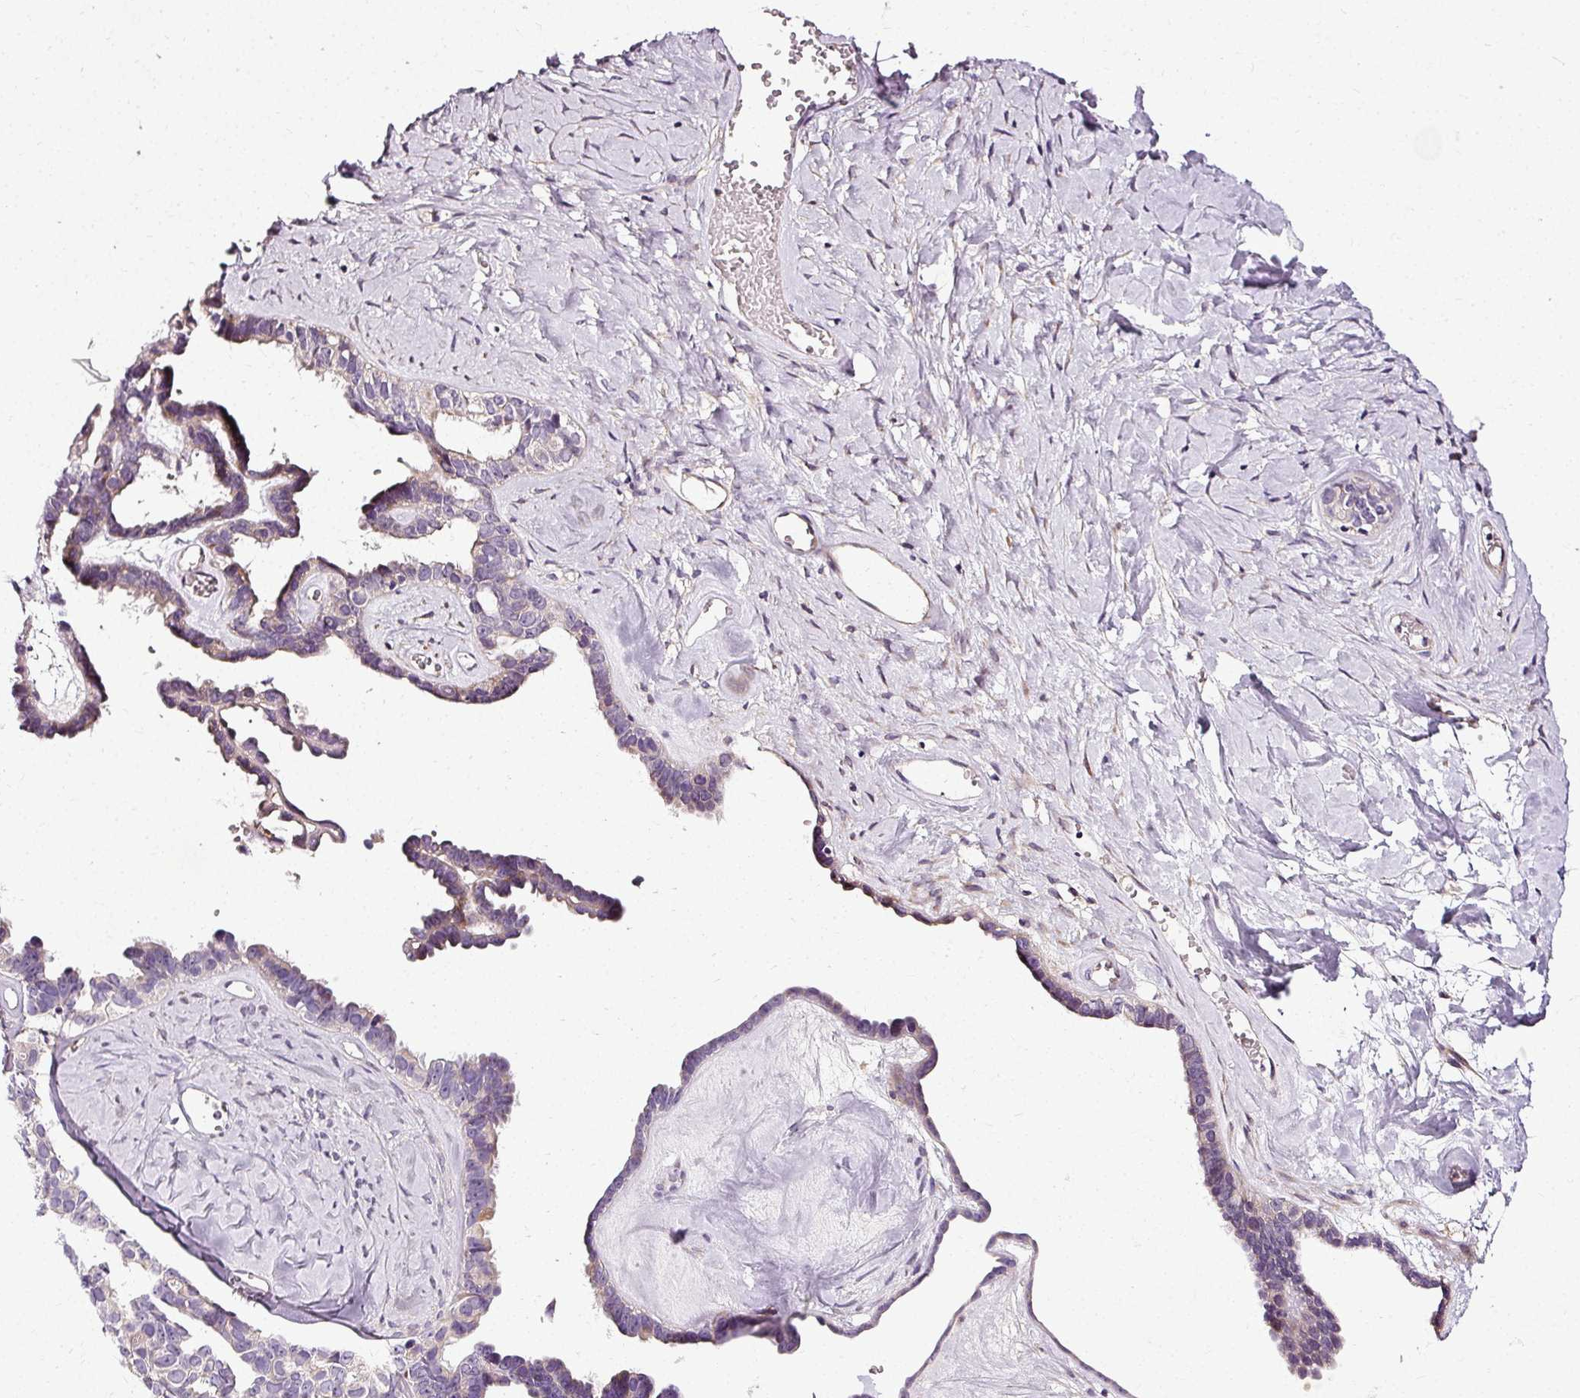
{"staining": {"intensity": "weak", "quantity": "<25%", "location": "cytoplasmic/membranous"}, "tissue": "ovarian cancer", "cell_type": "Tumor cells", "image_type": "cancer", "snomed": [{"axis": "morphology", "description": "Cystadenocarcinoma, serous, NOS"}, {"axis": "topography", "description": "Ovary"}], "caption": "A high-resolution micrograph shows immunohistochemistry staining of ovarian cancer, which reveals no significant staining in tumor cells.", "gene": "NAPA", "patient": {"sex": "female", "age": 69}}